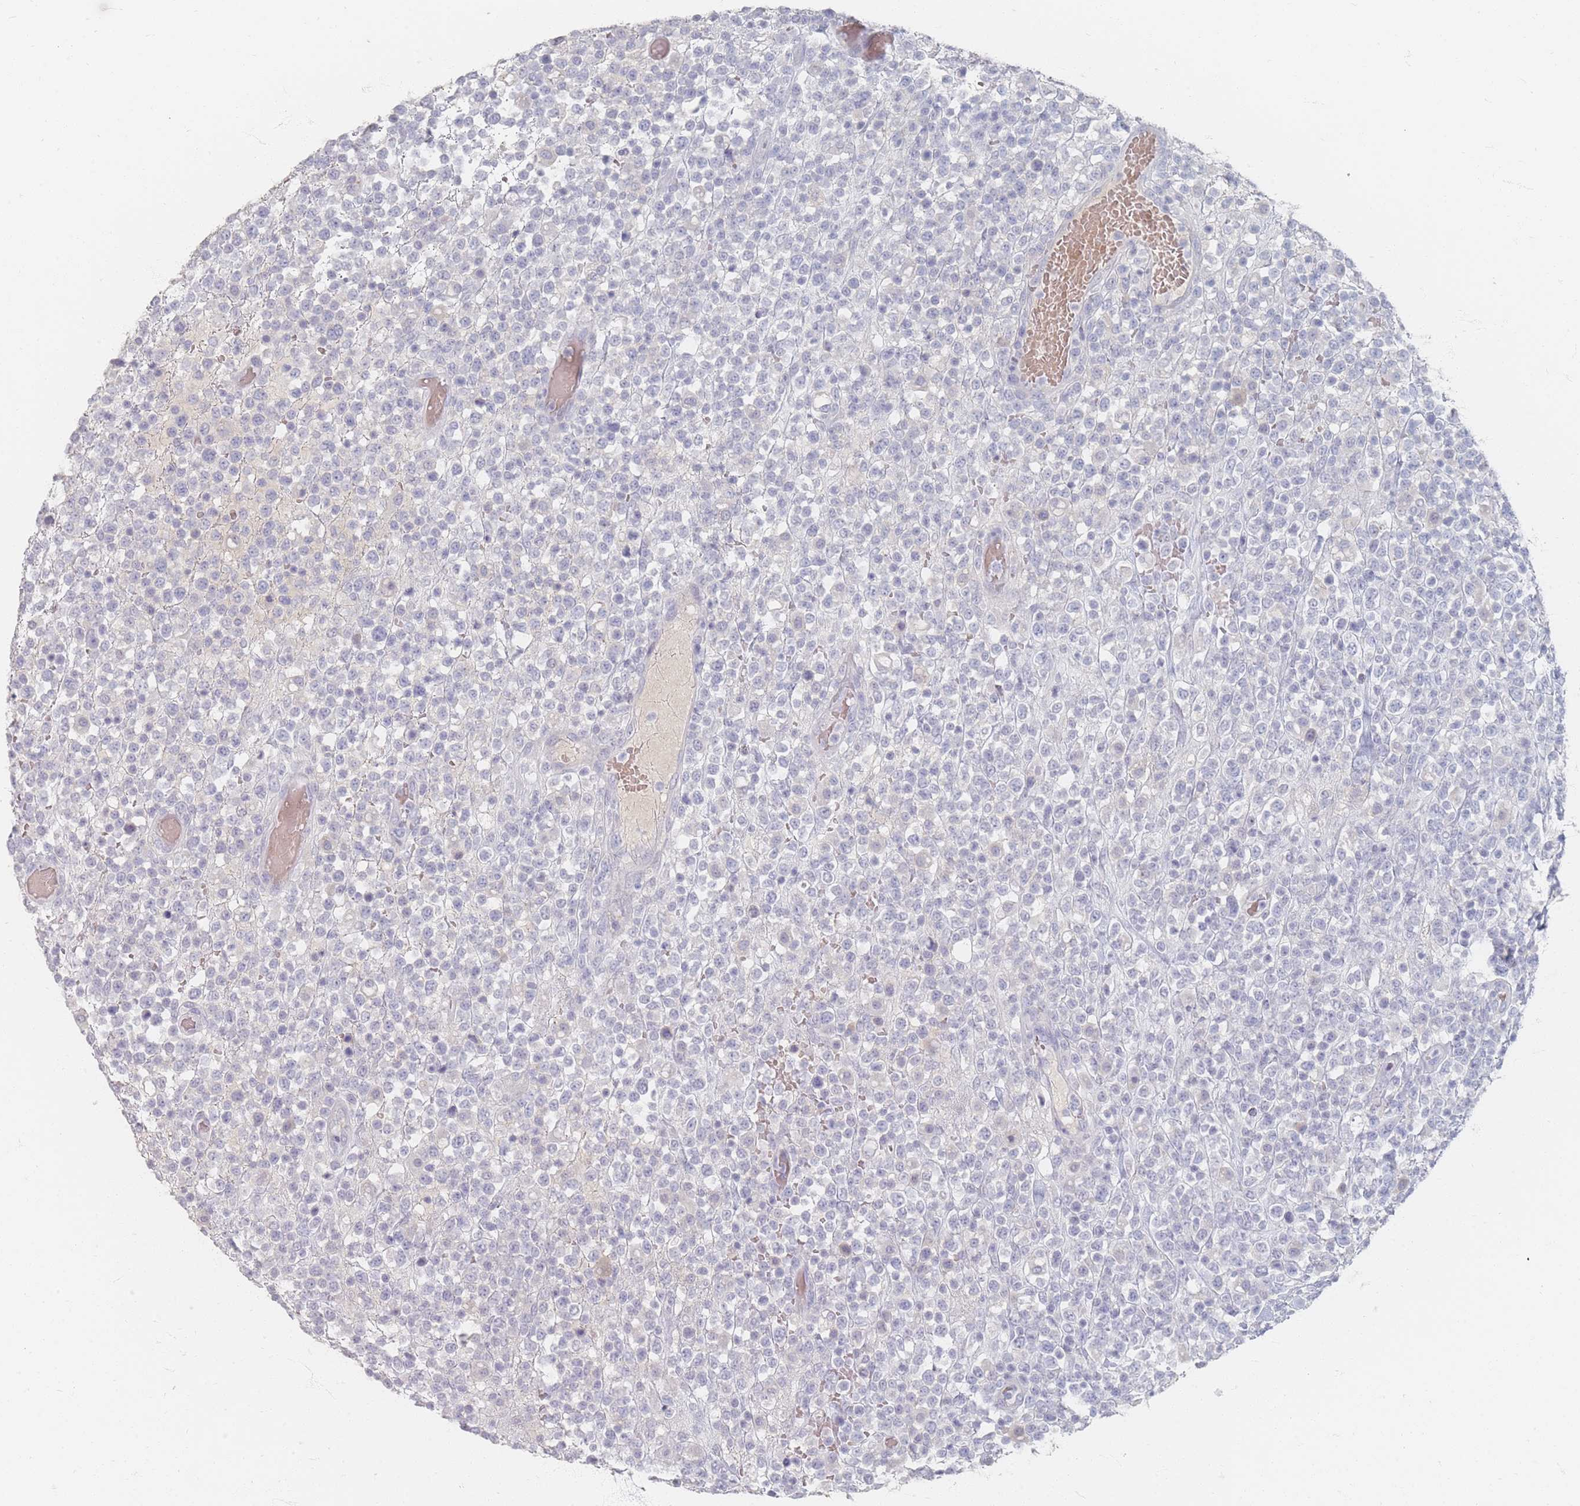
{"staining": {"intensity": "negative", "quantity": "none", "location": "none"}, "tissue": "lymphoma", "cell_type": "Tumor cells", "image_type": "cancer", "snomed": [{"axis": "morphology", "description": "Malignant lymphoma, non-Hodgkin's type, High grade"}, {"axis": "topography", "description": "Colon"}], "caption": "Immunohistochemistry (IHC) image of lymphoma stained for a protein (brown), which reveals no positivity in tumor cells.", "gene": "HELZ2", "patient": {"sex": "female", "age": 53}}